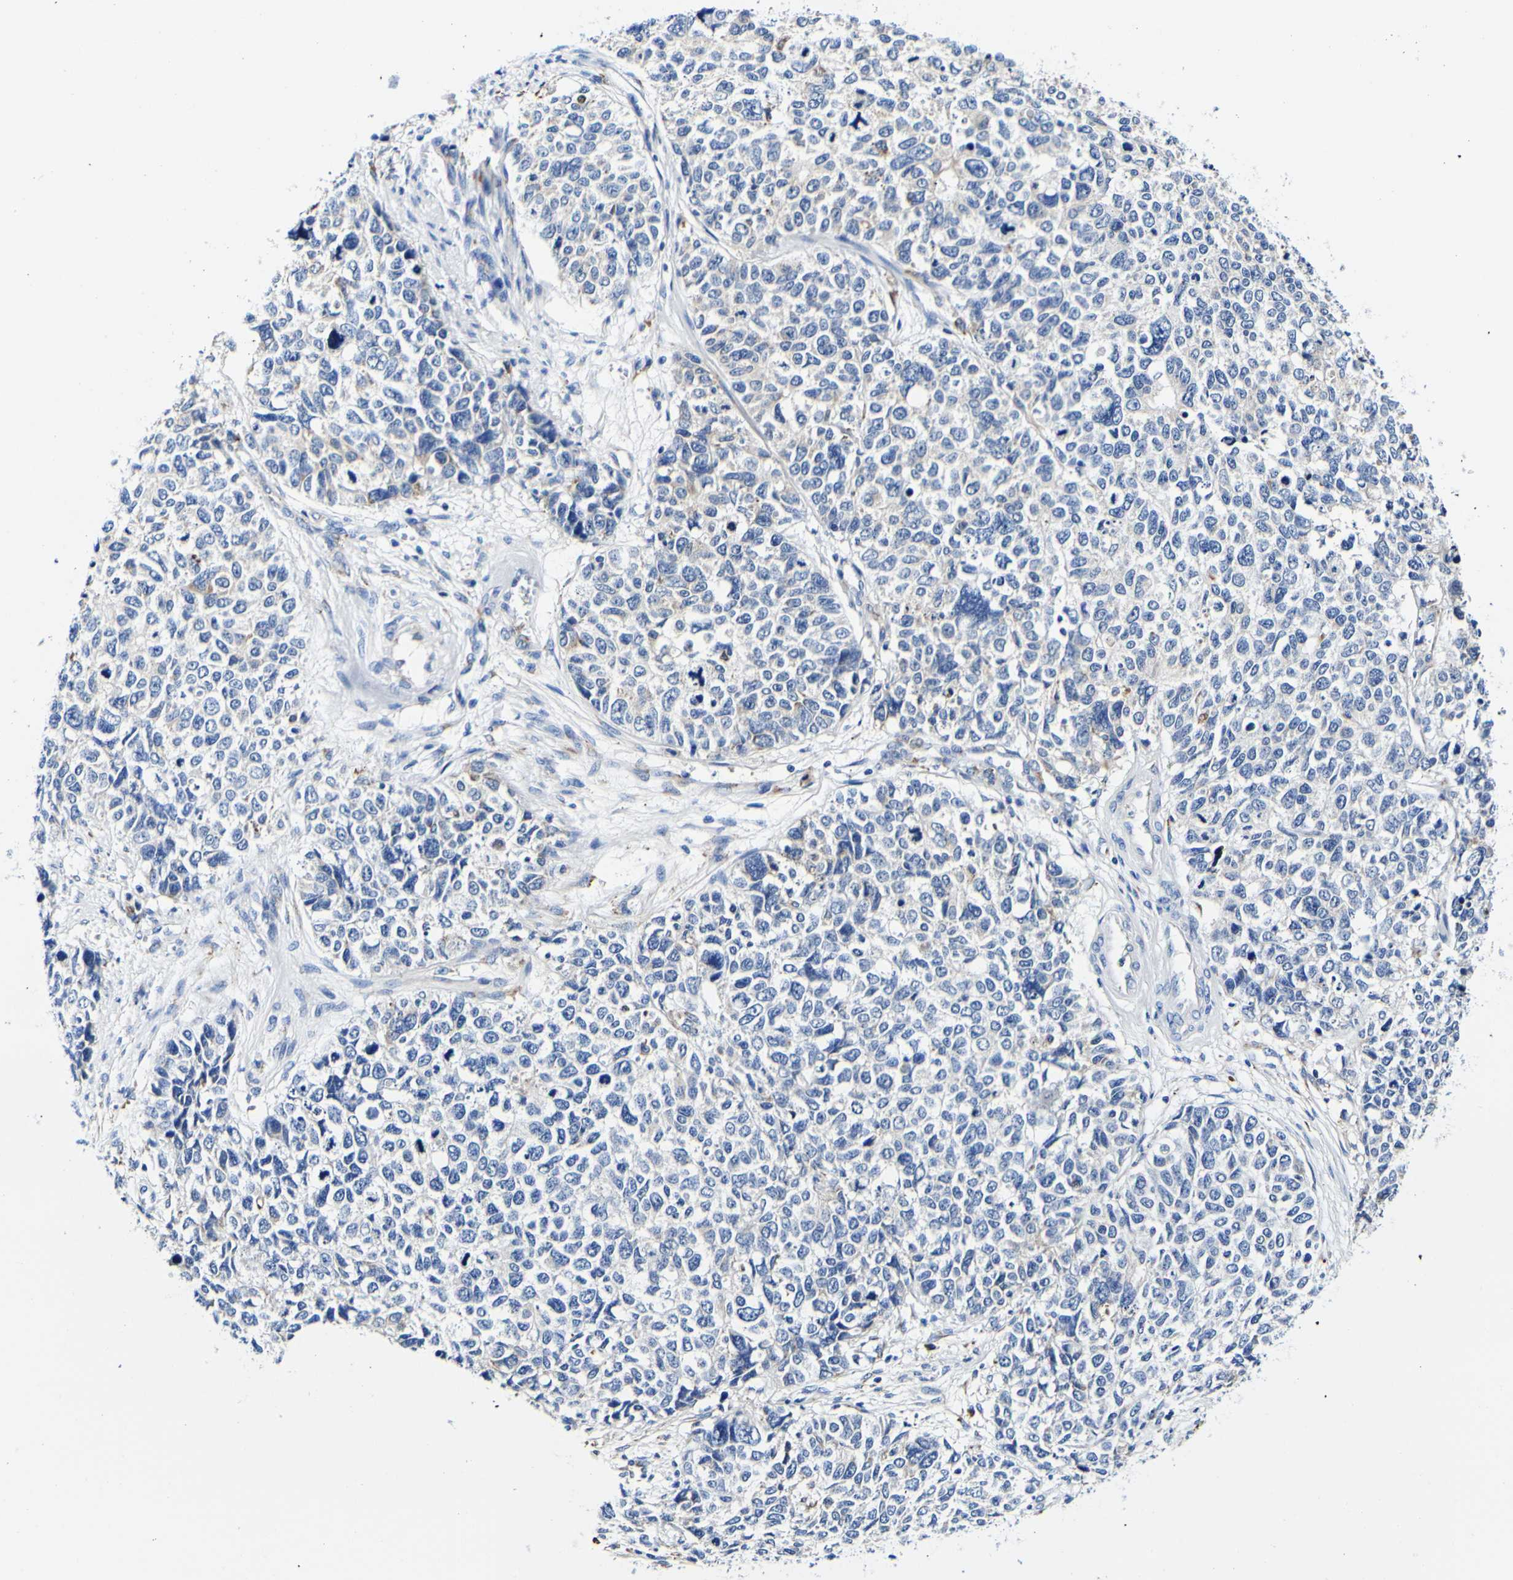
{"staining": {"intensity": "negative", "quantity": "none", "location": "none"}, "tissue": "cervical cancer", "cell_type": "Tumor cells", "image_type": "cancer", "snomed": [{"axis": "morphology", "description": "Squamous cell carcinoma, NOS"}, {"axis": "topography", "description": "Cervix"}], "caption": "Tumor cells are negative for brown protein staining in cervical cancer. Brightfield microscopy of immunohistochemistry (IHC) stained with DAB (brown) and hematoxylin (blue), captured at high magnification.", "gene": "P4HB", "patient": {"sex": "female", "age": 63}}